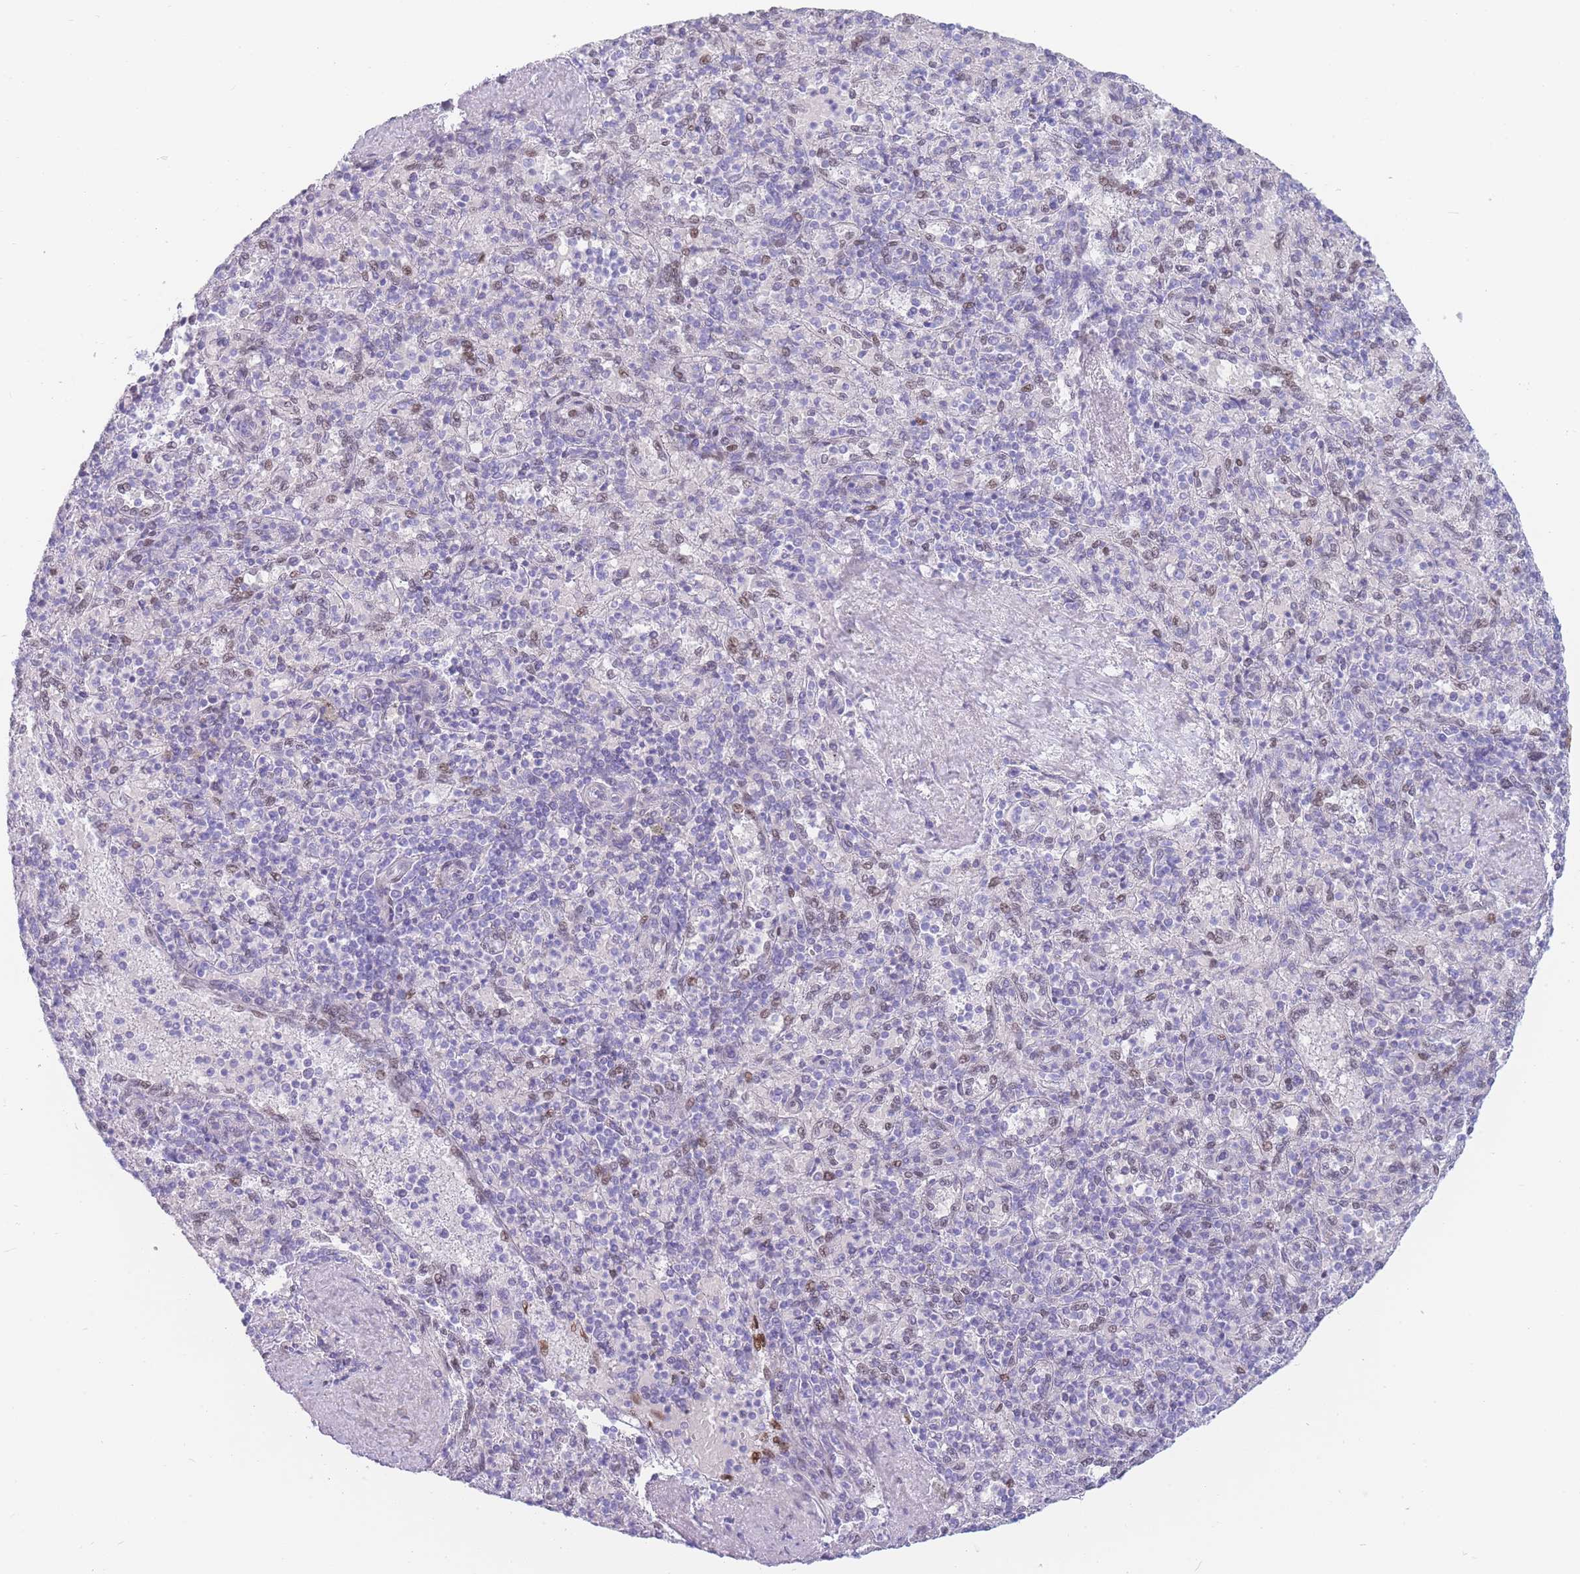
{"staining": {"intensity": "negative", "quantity": "none", "location": "none"}, "tissue": "spleen", "cell_type": "Cells in red pulp", "image_type": "normal", "snomed": [{"axis": "morphology", "description": "Normal tissue, NOS"}, {"axis": "topography", "description": "Spleen"}], "caption": "An immunohistochemistry (IHC) micrograph of benign spleen is shown. There is no staining in cells in red pulp of spleen.", "gene": "PSMB5", "patient": {"sex": "male", "age": 82}}